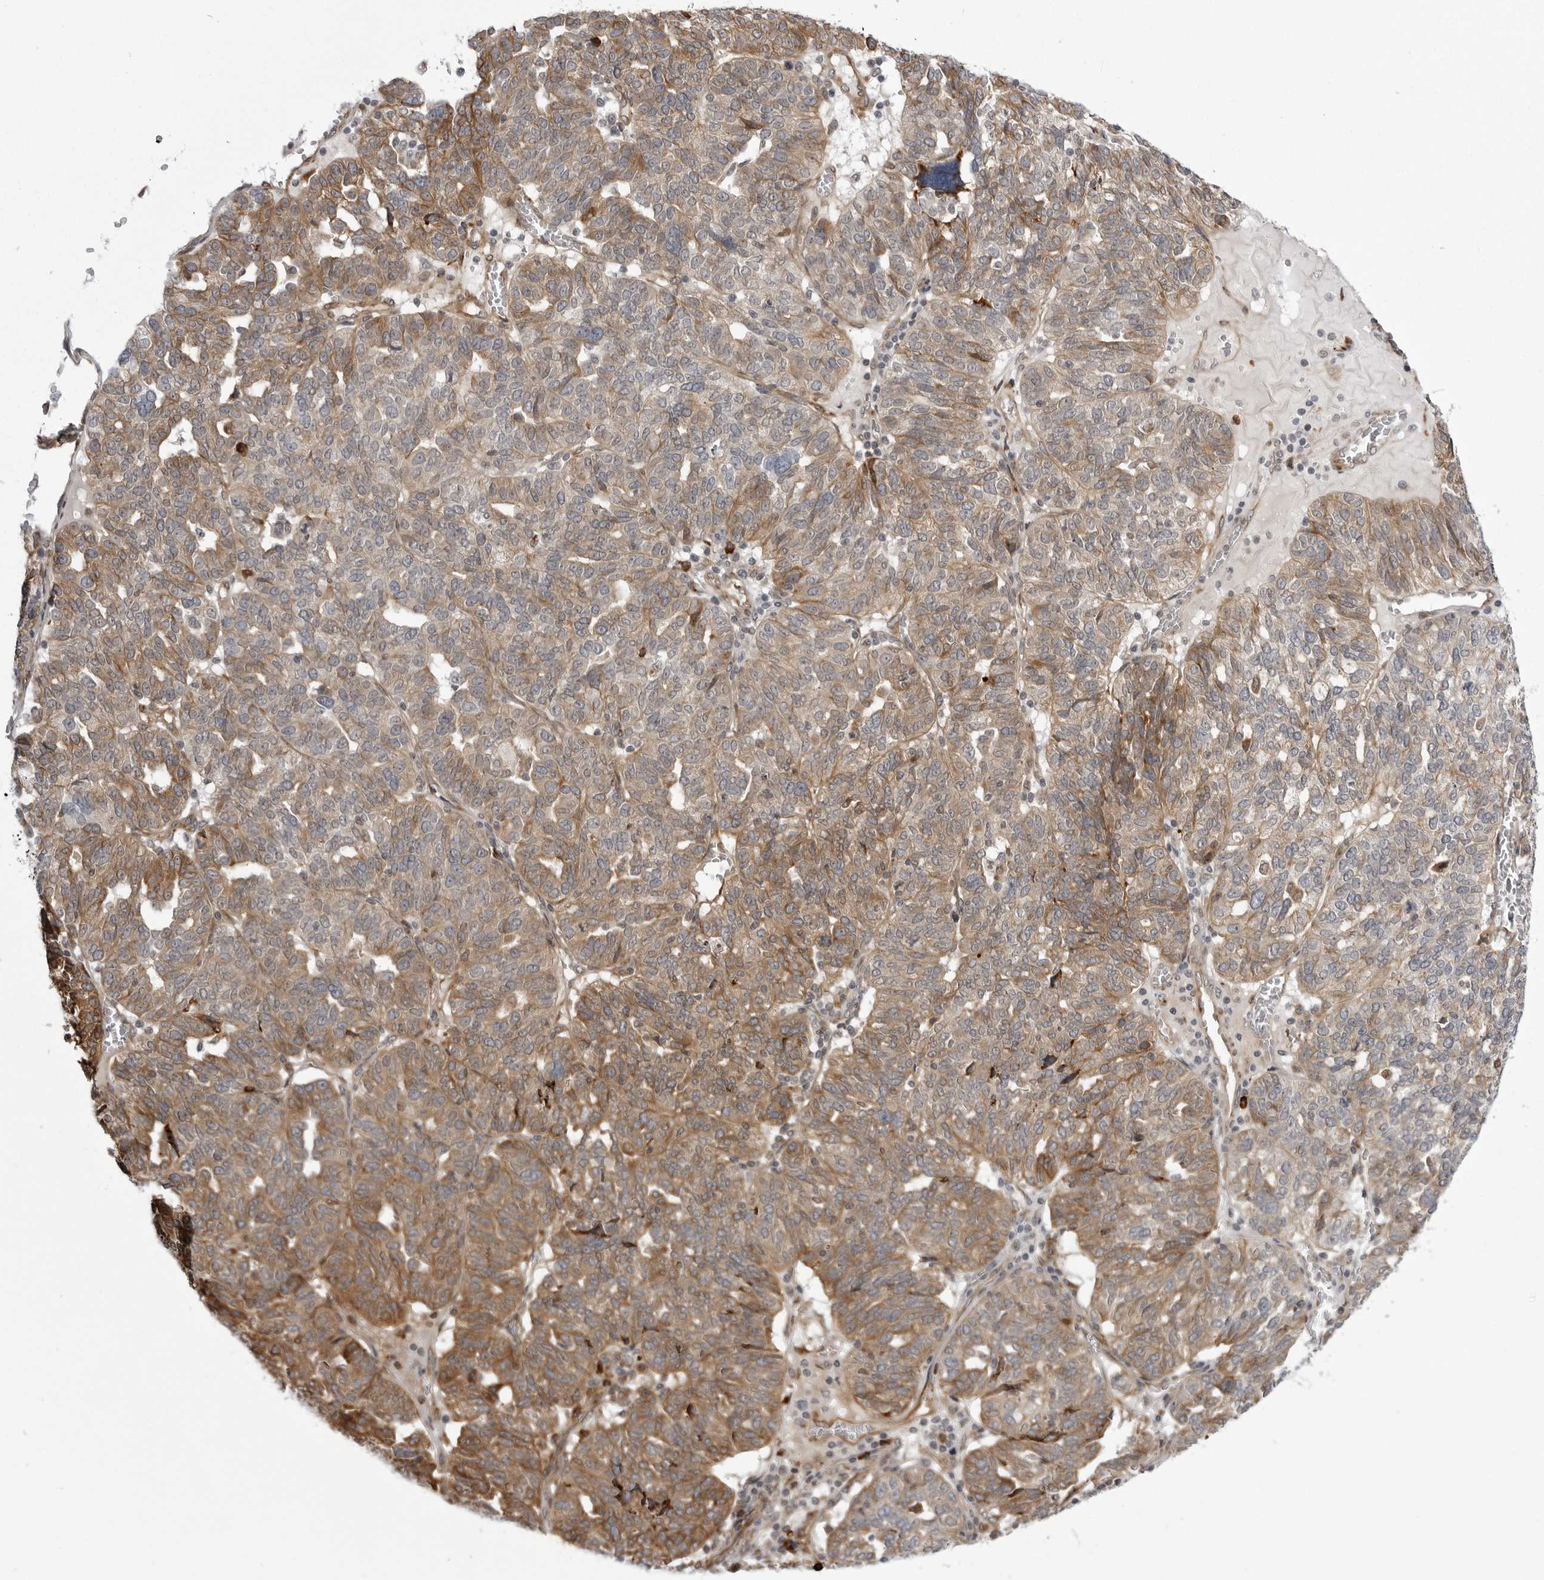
{"staining": {"intensity": "moderate", "quantity": ">75%", "location": "cytoplasmic/membranous"}, "tissue": "ovarian cancer", "cell_type": "Tumor cells", "image_type": "cancer", "snomed": [{"axis": "morphology", "description": "Cystadenocarcinoma, serous, NOS"}, {"axis": "topography", "description": "Ovary"}], "caption": "Moderate cytoplasmic/membranous expression is seen in about >75% of tumor cells in ovarian serous cystadenocarcinoma.", "gene": "ARL5A", "patient": {"sex": "female", "age": 59}}